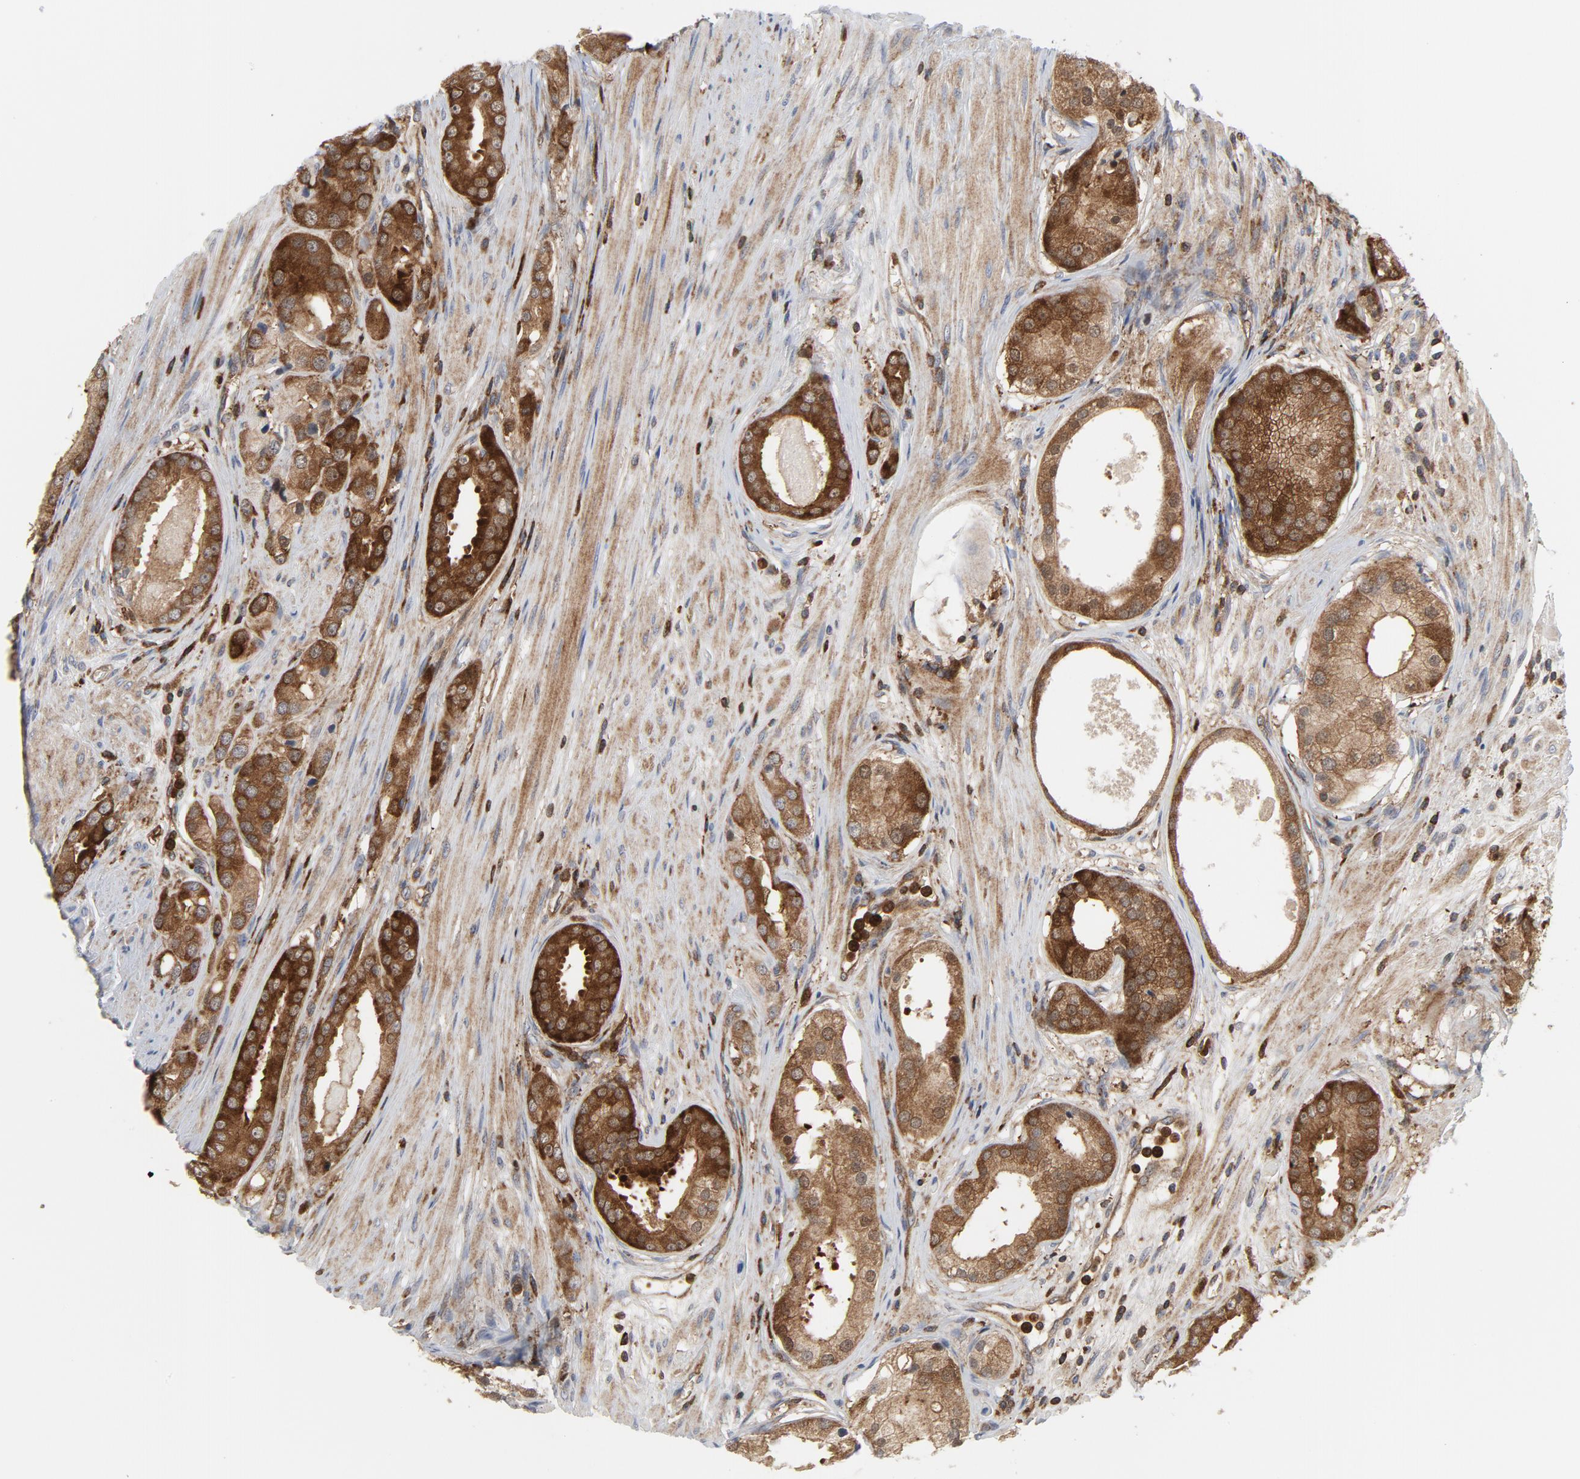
{"staining": {"intensity": "strong", "quantity": ">75%", "location": "cytoplasmic/membranous"}, "tissue": "prostate cancer", "cell_type": "Tumor cells", "image_type": "cancer", "snomed": [{"axis": "morphology", "description": "Adenocarcinoma, Medium grade"}, {"axis": "topography", "description": "Prostate"}], "caption": "Protein expression analysis of prostate medium-grade adenocarcinoma reveals strong cytoplasmic/membranous staining in about >75% of tumor cells.", "gene": "YES1", "patient": {"sex": "male", "age": 53}}